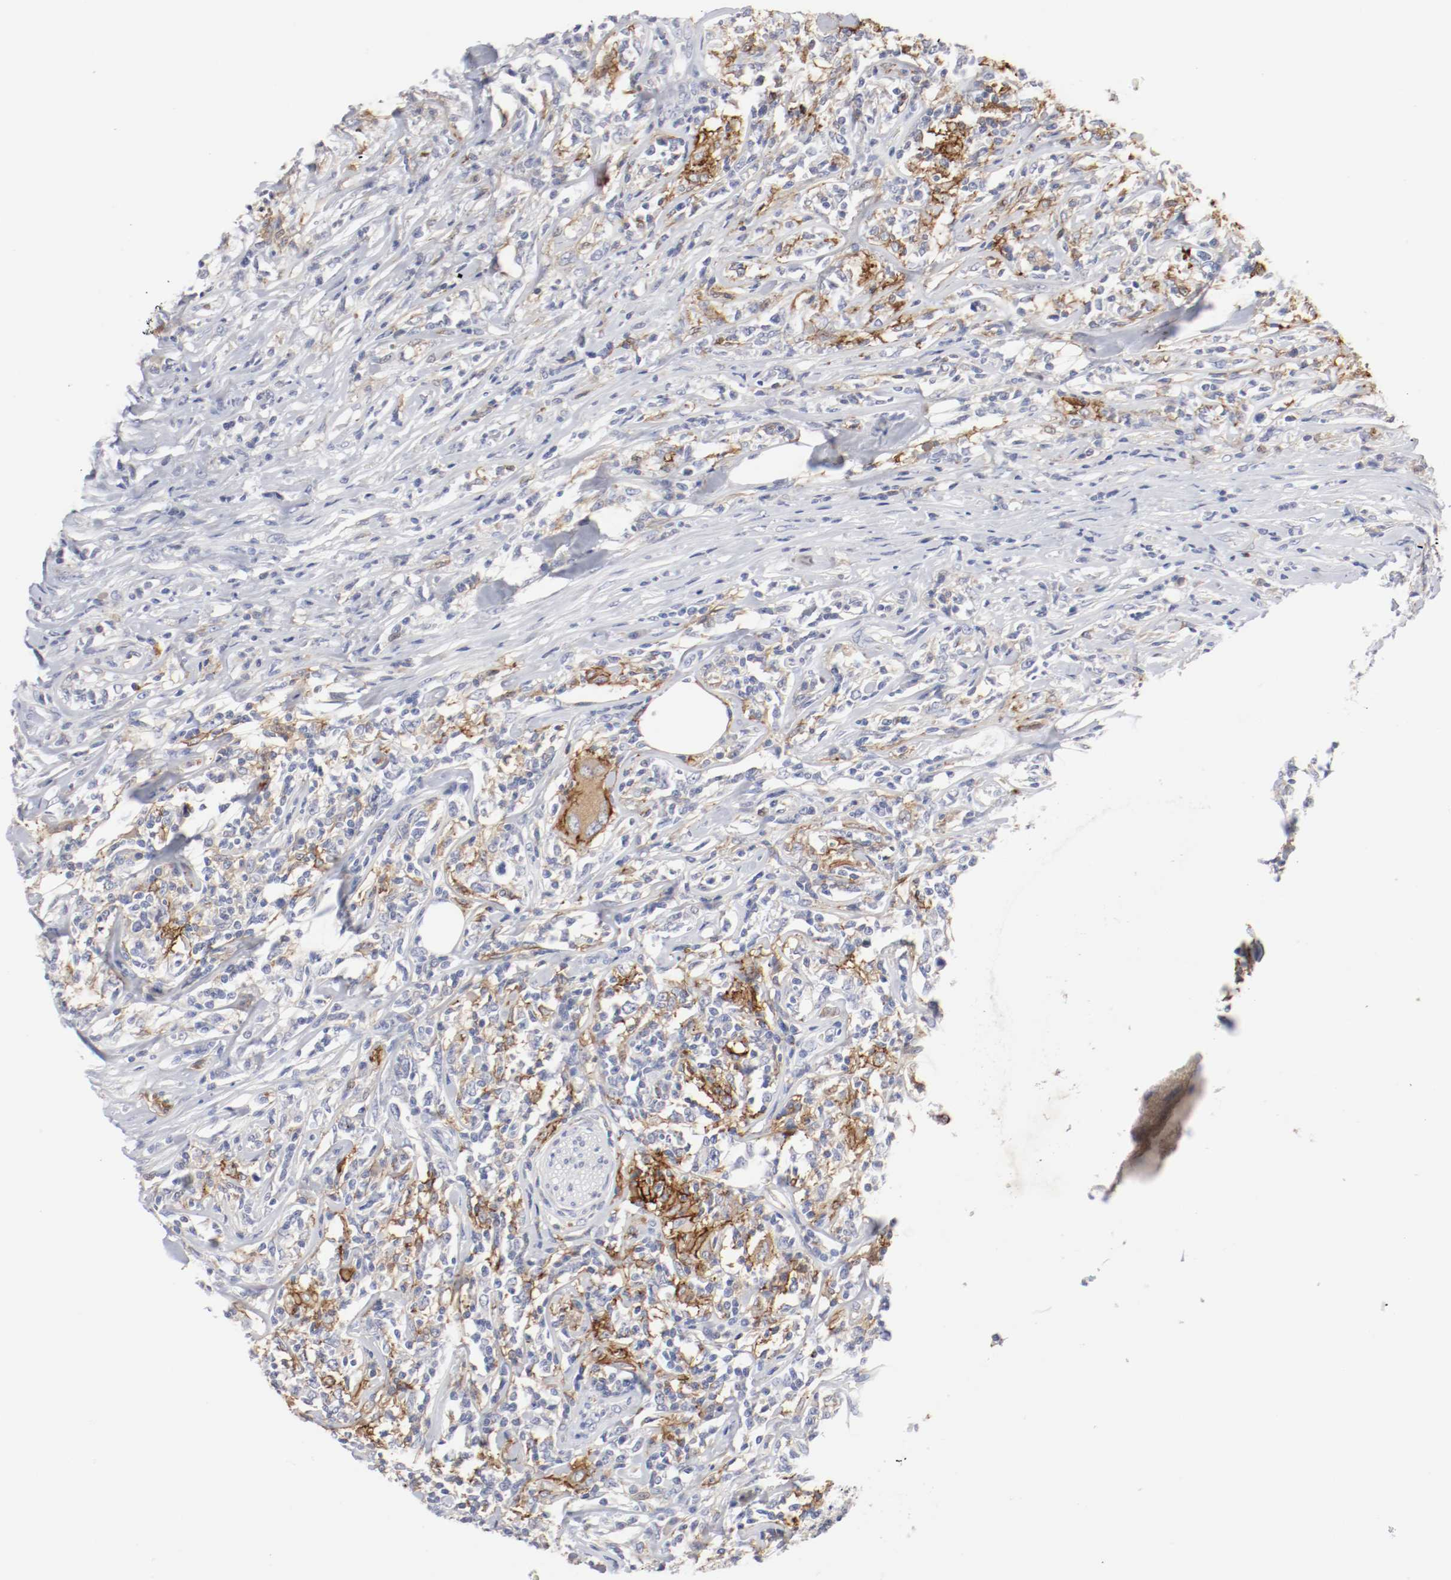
{"staining": {"intensity": "negative", "quantity": "none", "location": "none"}, "tissue": "lymphoma", "cell_type": "Tumor cells", "image_type": "cancer", "snomed": [{"axis": "morphology", "description": "Malignant lymphoma, non-Hodgkin's type, High grade"}, {"axis": "topography", "description": "Lymph node"}], "caption": "Protein analysis of malignant lymphoma, non-Hodgkin's type (high-grade) shows no significant expression in tumor cells.", "gene": "ITGAX", "patient": {"sex": "female", "age": 84}}